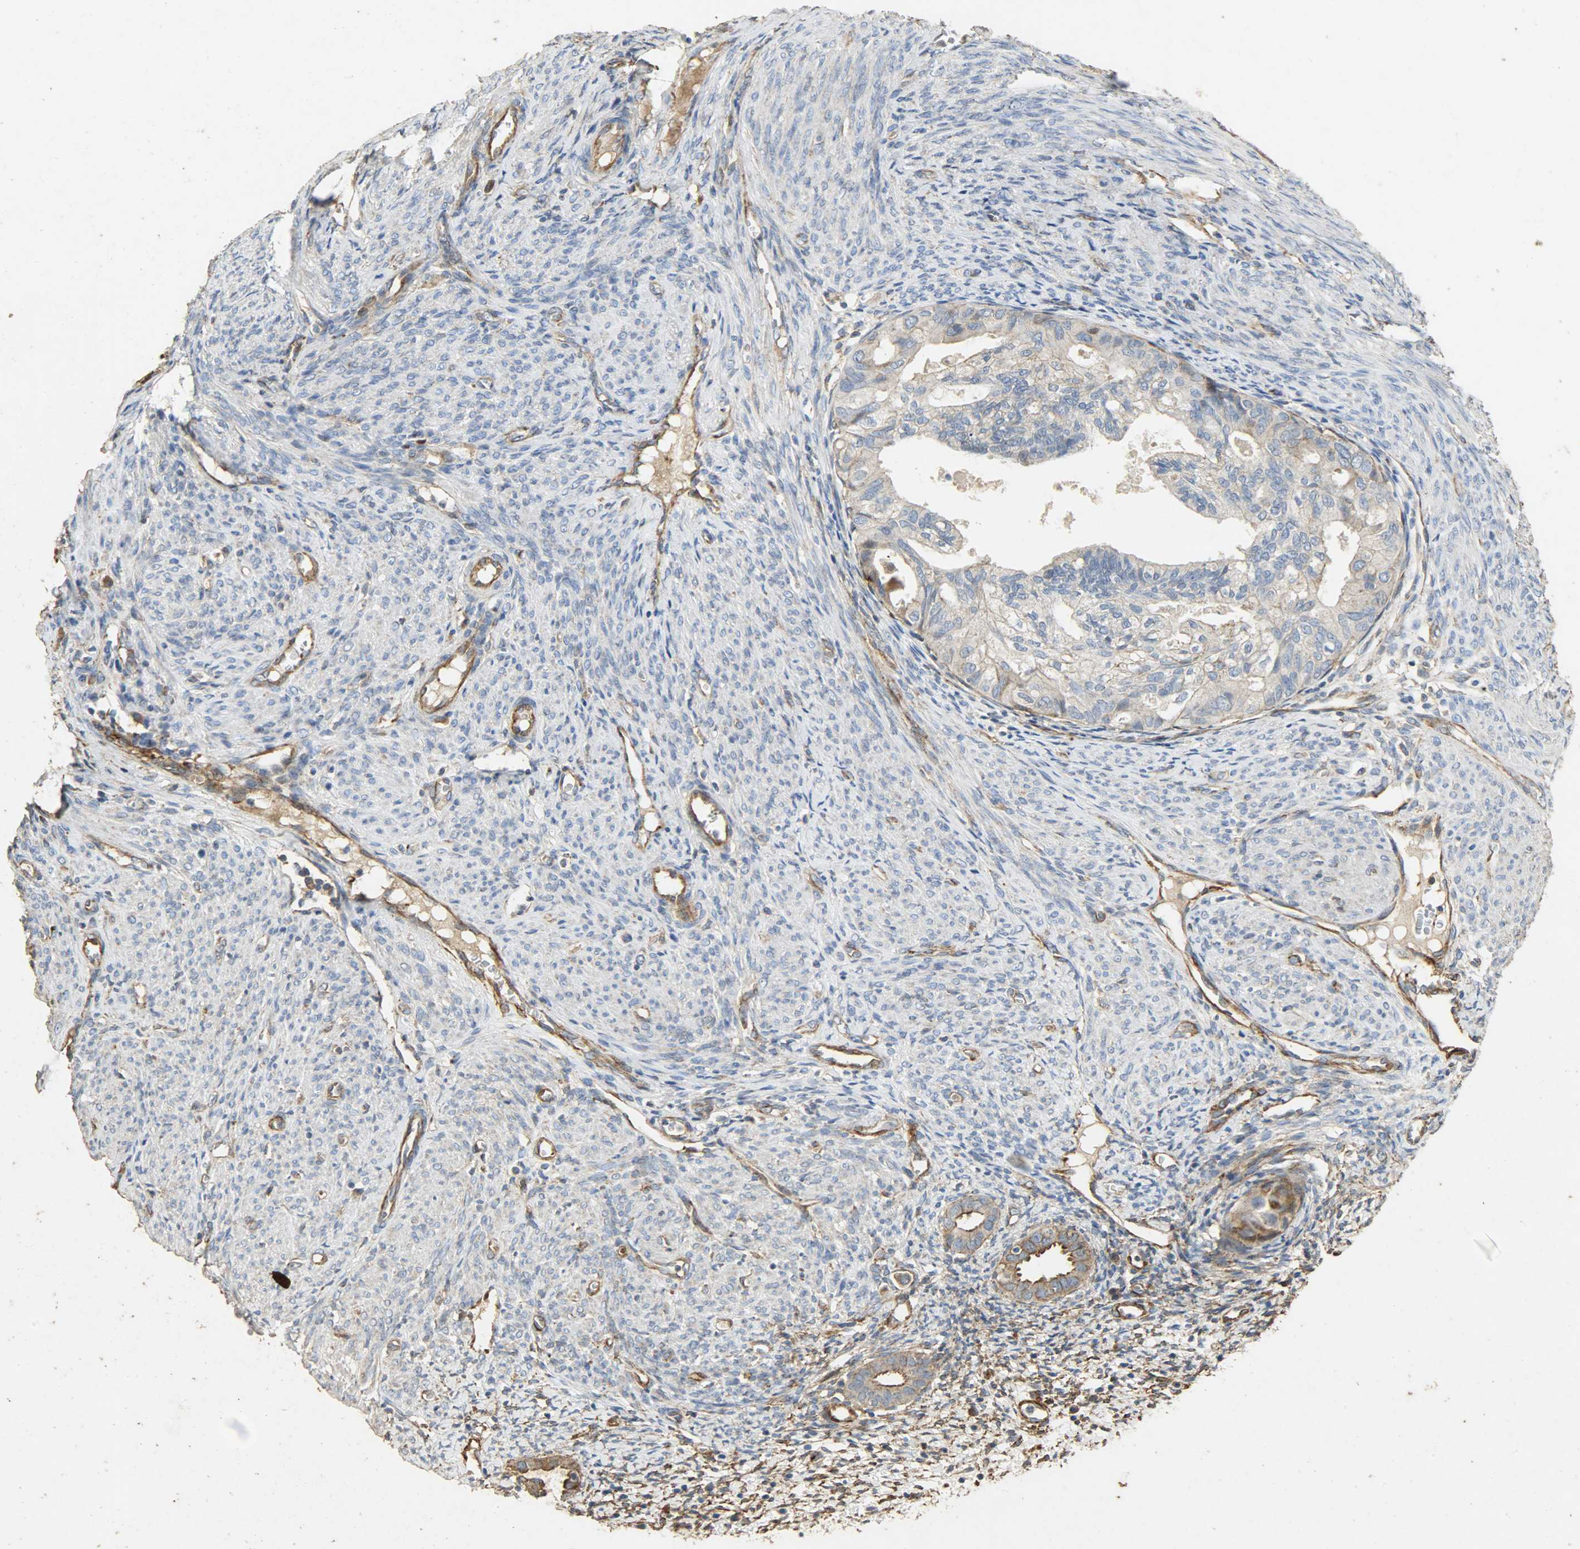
{"staining": {"intensity": "weak", "quantity": "25%-75%", "location": "cytoplasmic/membranous"}, "tissue": "cervical cancer", "cell_type": "Tumor cells", "image_type": "cancer", "snomed": [{"axis": "morphology", "description": "Normal tissue, NOS"}, {"axis": "morphology", "description": "Adenocarcinoma, NOS"}, {"axis": "topography", "description": "Cervix"}, {"axis": "topography", "description": "Endometrium"}], "caption": "IHC photomicrograph of neoplastic tissue: cervical cancer (adenocarcinoma) stained using immunohistochemistry (IHC) displays low levels of weak protein expression localized specifically in the cytoplasmic/membranous of tumor cells, appearing as a cytoplasmic/membranous brown color.", "gene": "TPM4", "patient": {"sex": "female", "age": 86}}